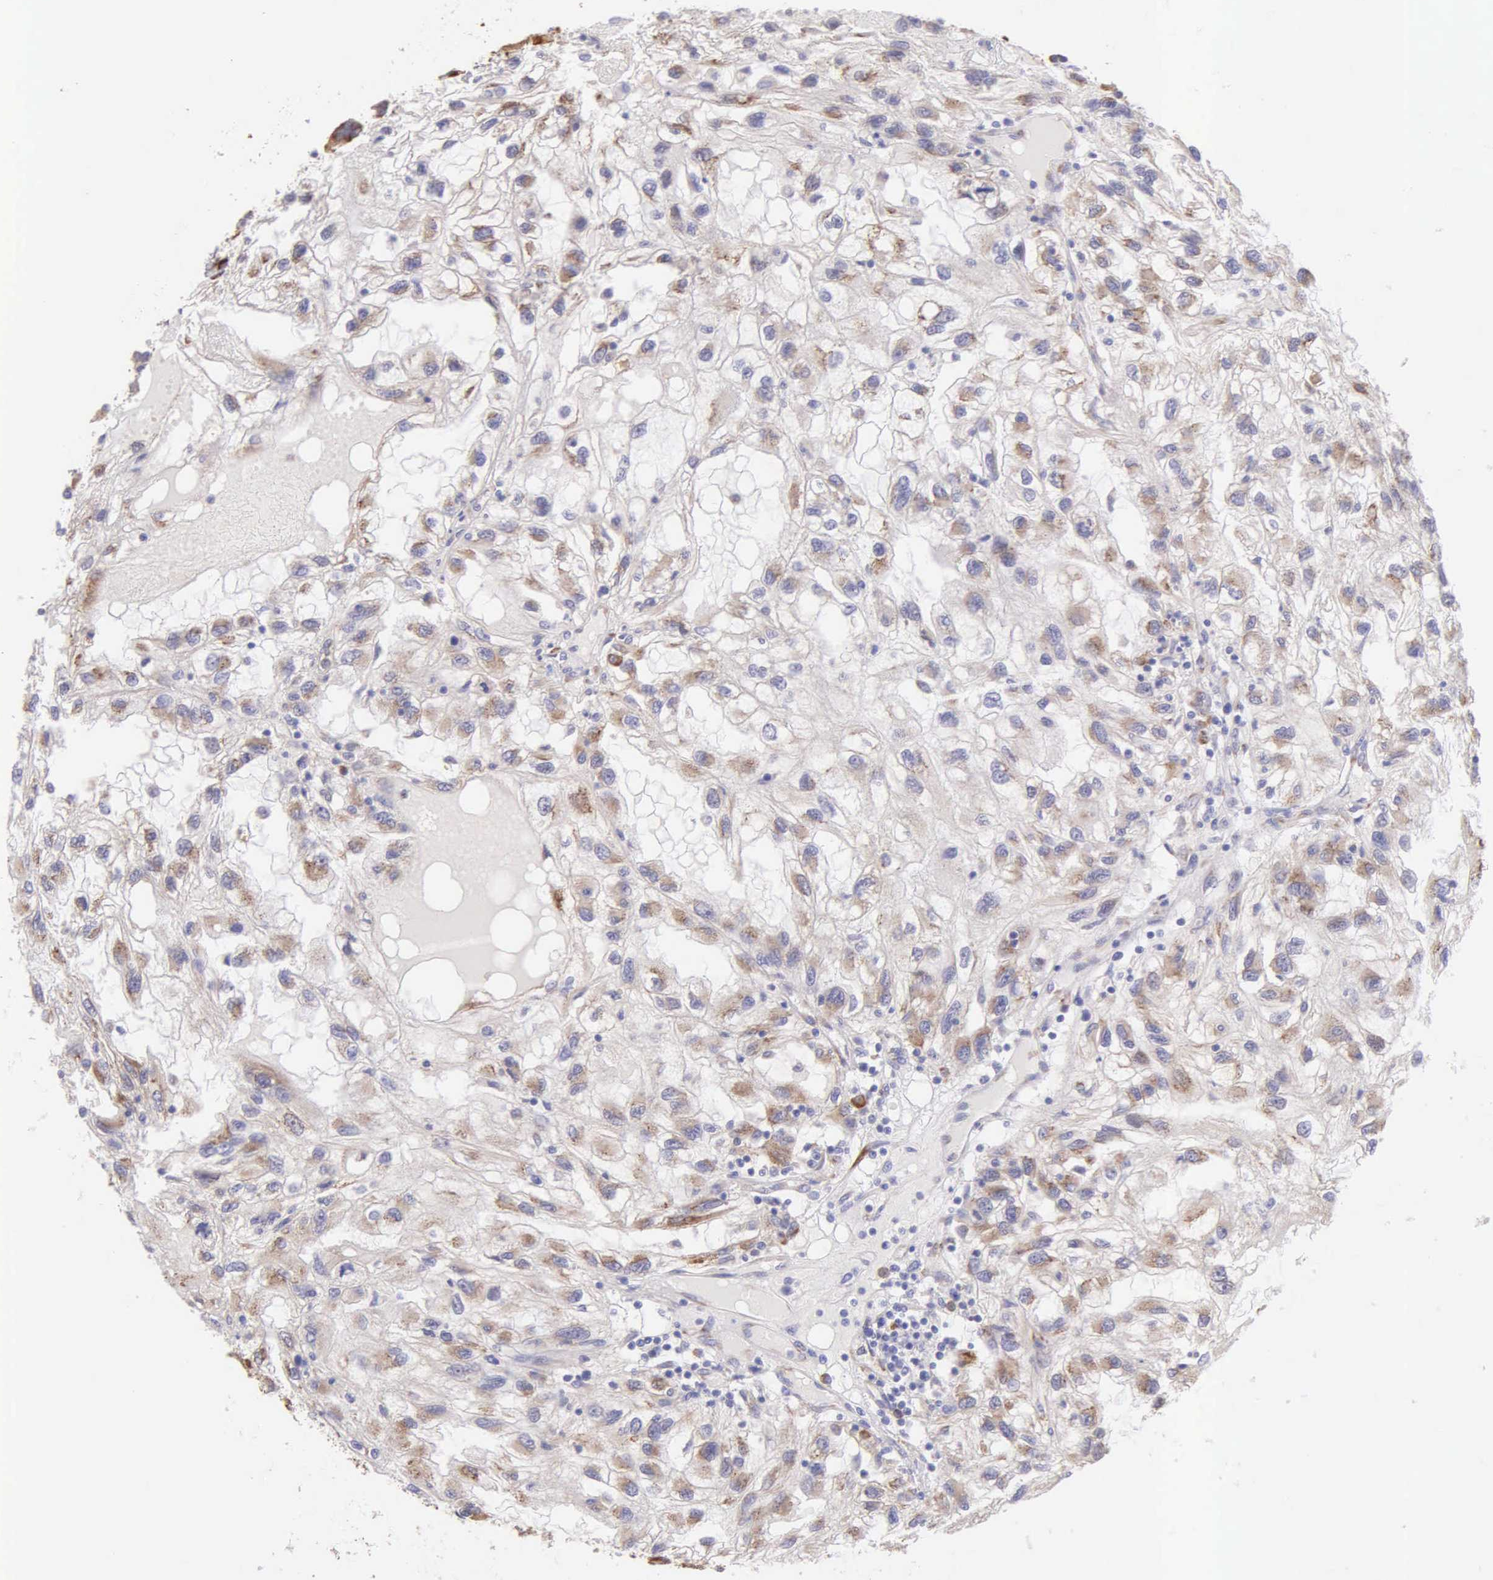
{"staining": {"intensity": "weak", "quantity": "25%-75%", "location": "cytoplasmic/membranous"}, "tissue": "renal cancer", "cell_type": "Tumor cells", "image_type": "cancer", "snomed": [{"axis": "morphology", "description": "Normal tissue, NOS"}, {"axis": "morphology", "description": "Adenocarcinoma, NOS"}, {"axis": "topography", "description": "Kidney"}], "caption": "DAB (3,3'-diaminobenzidine) immunohistochemical staining of adenocarcinoma (renal) shows weak cytoplasmic/membranous protein positivity in about 25%-75% of tumor cells.", "gene": "CKAP4", "patient": {"sex": "male", "age": 71}}